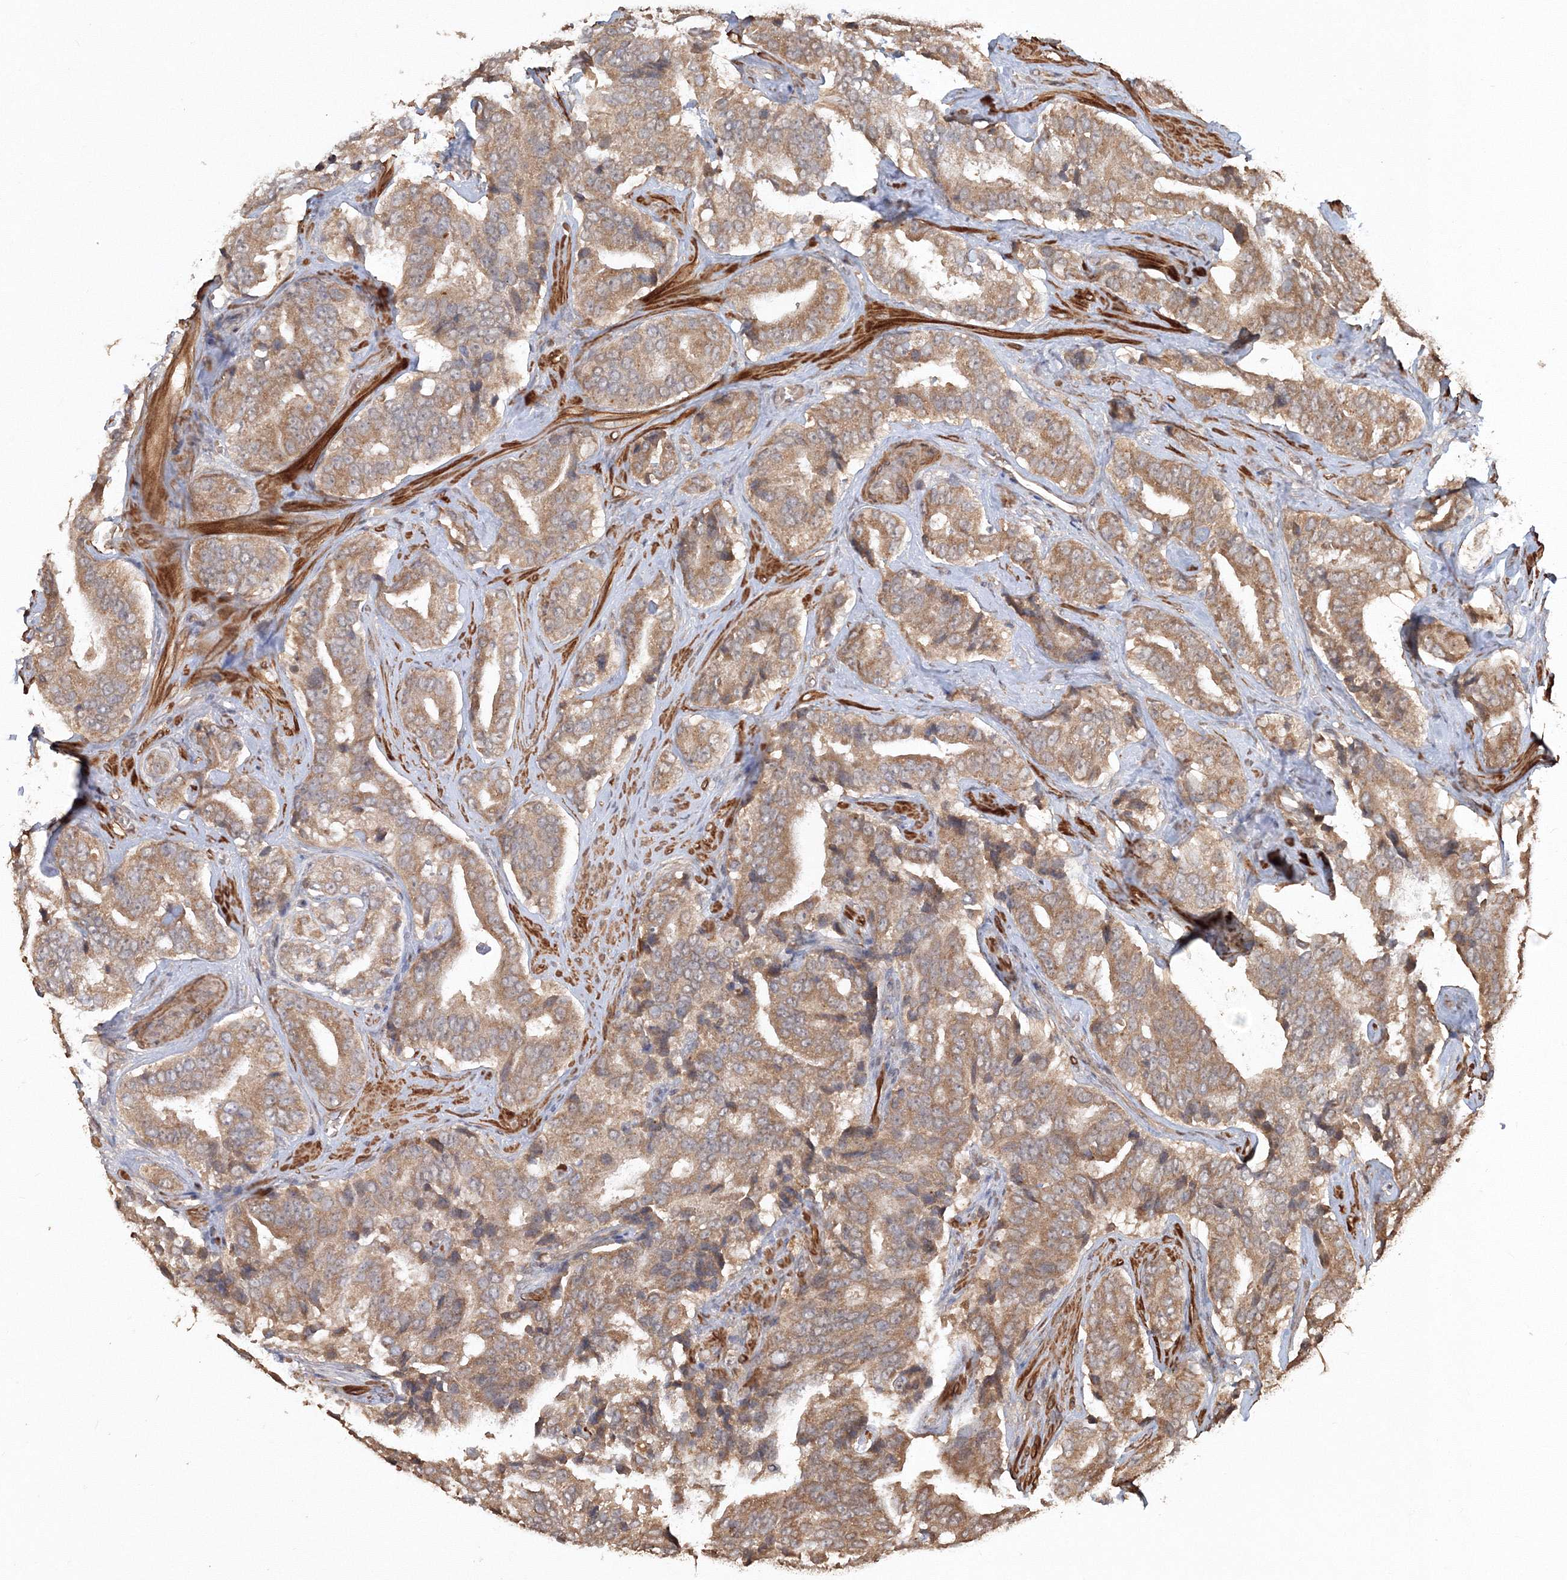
{"staining": {"intensity": "moderate", "quantity": ">75%", "location": "cytoplasmic/membranous"}, "tissue": "prostate cancer", "cell_type": "Tumor cells", "image_type": "cancer", "snomed": [{"axis": "morphology", "description": "Adenocarcinoma, High grade"}, {"axis": "topography", "description": "Prostate"}], "caption": "Tumor cells reveal medium levels of moderate cytoplasmic/membranous staining in approximately >75% of cells in human prostate cancer.", "gene": "CCDC122", "patient": {"sex": "male", "age": 60}}